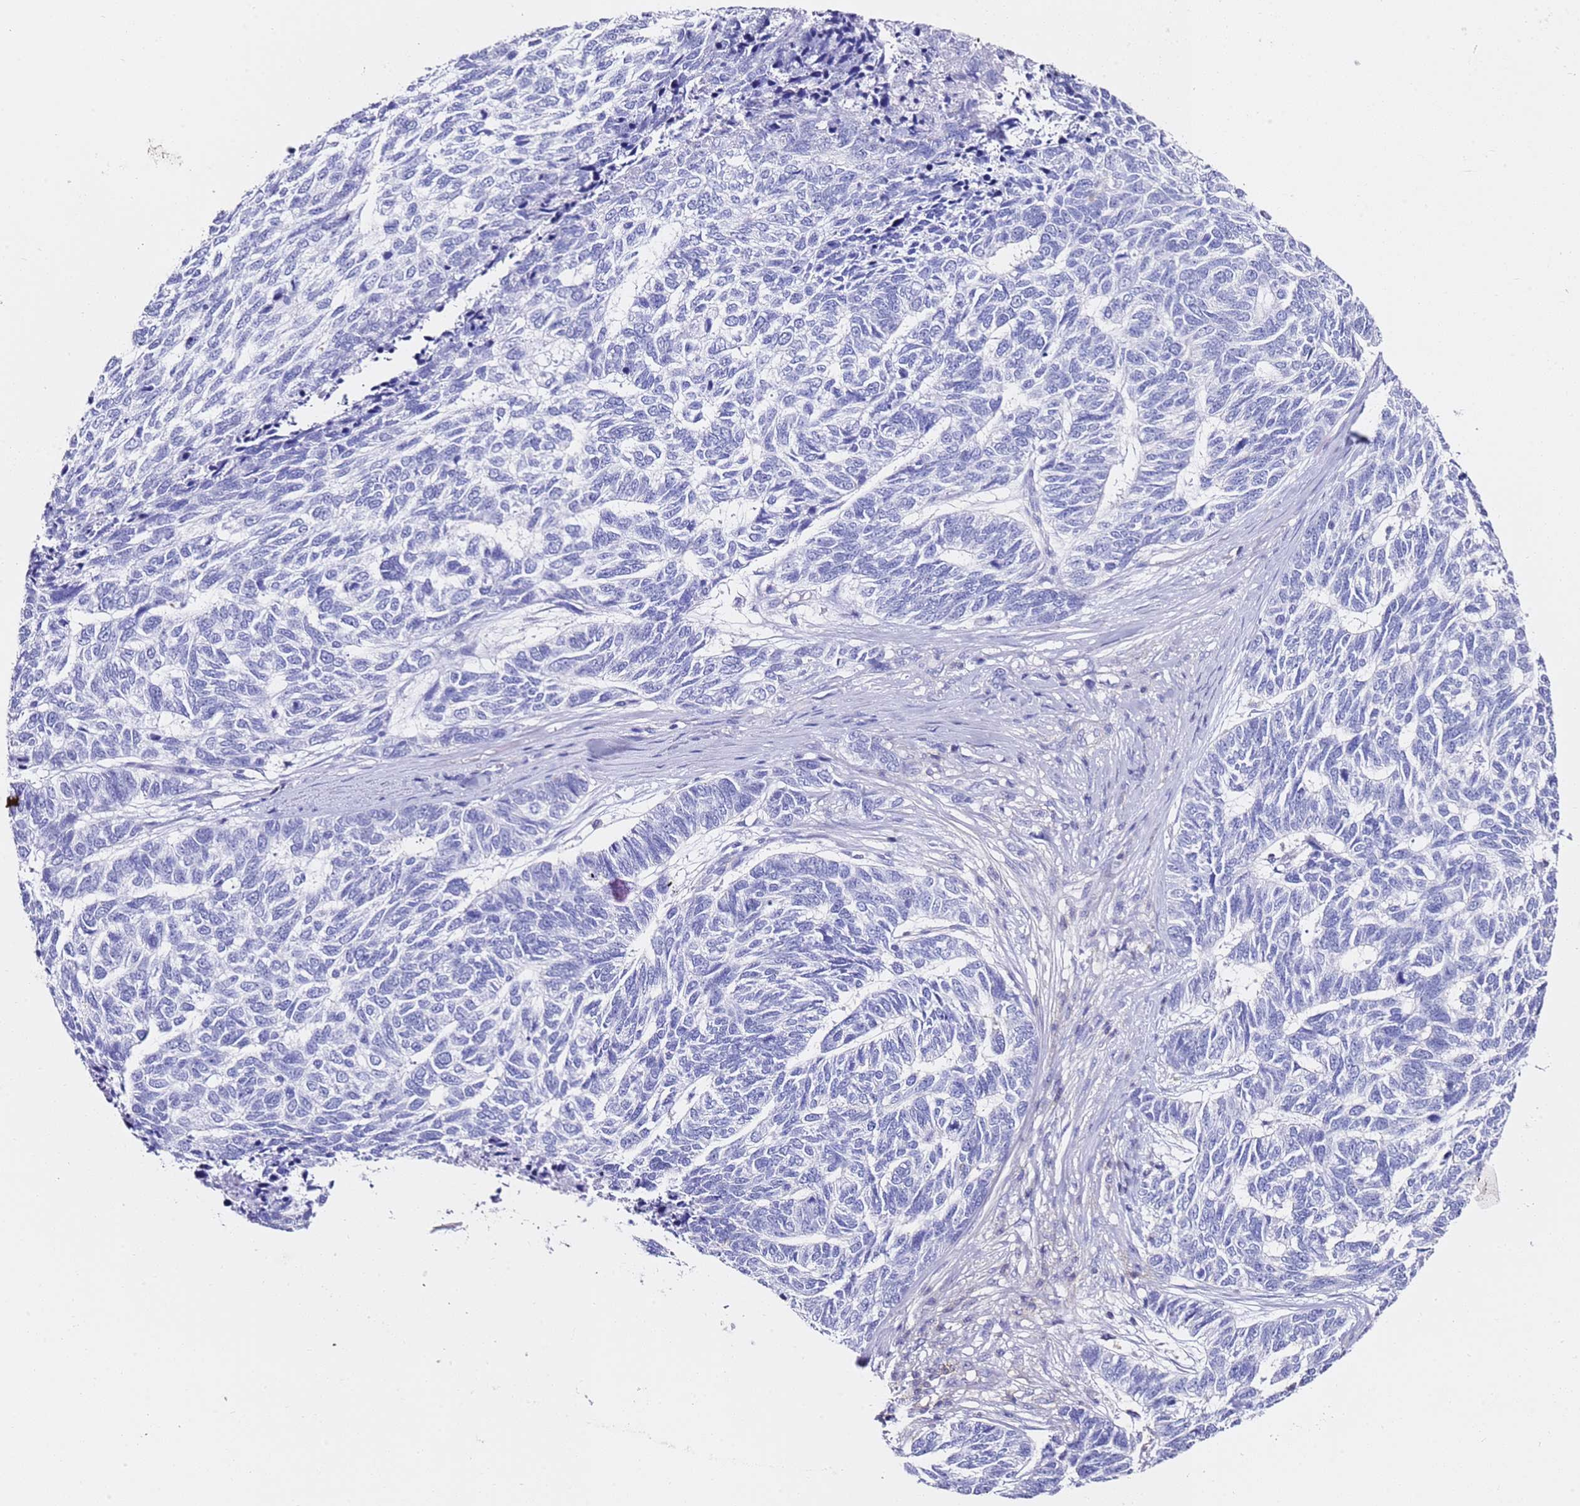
{"staining": {"intensity": "negative", "quantity": "none", "location": "none"}, "tissue": "skin cancer", "cell_type": "Tumor cells", "image_type": "cancer", "snomed": [{"axis": "morphology", "description": "Basal cell carcinoma"}, {"axis": "topography", "description": "Skin"}], "caption": "There is no significant positivity in tumor cells of skin cancer (basal cell carcinoma).", "gene": "ZNF671", "patient": {"sex": "female", "age": 65}}